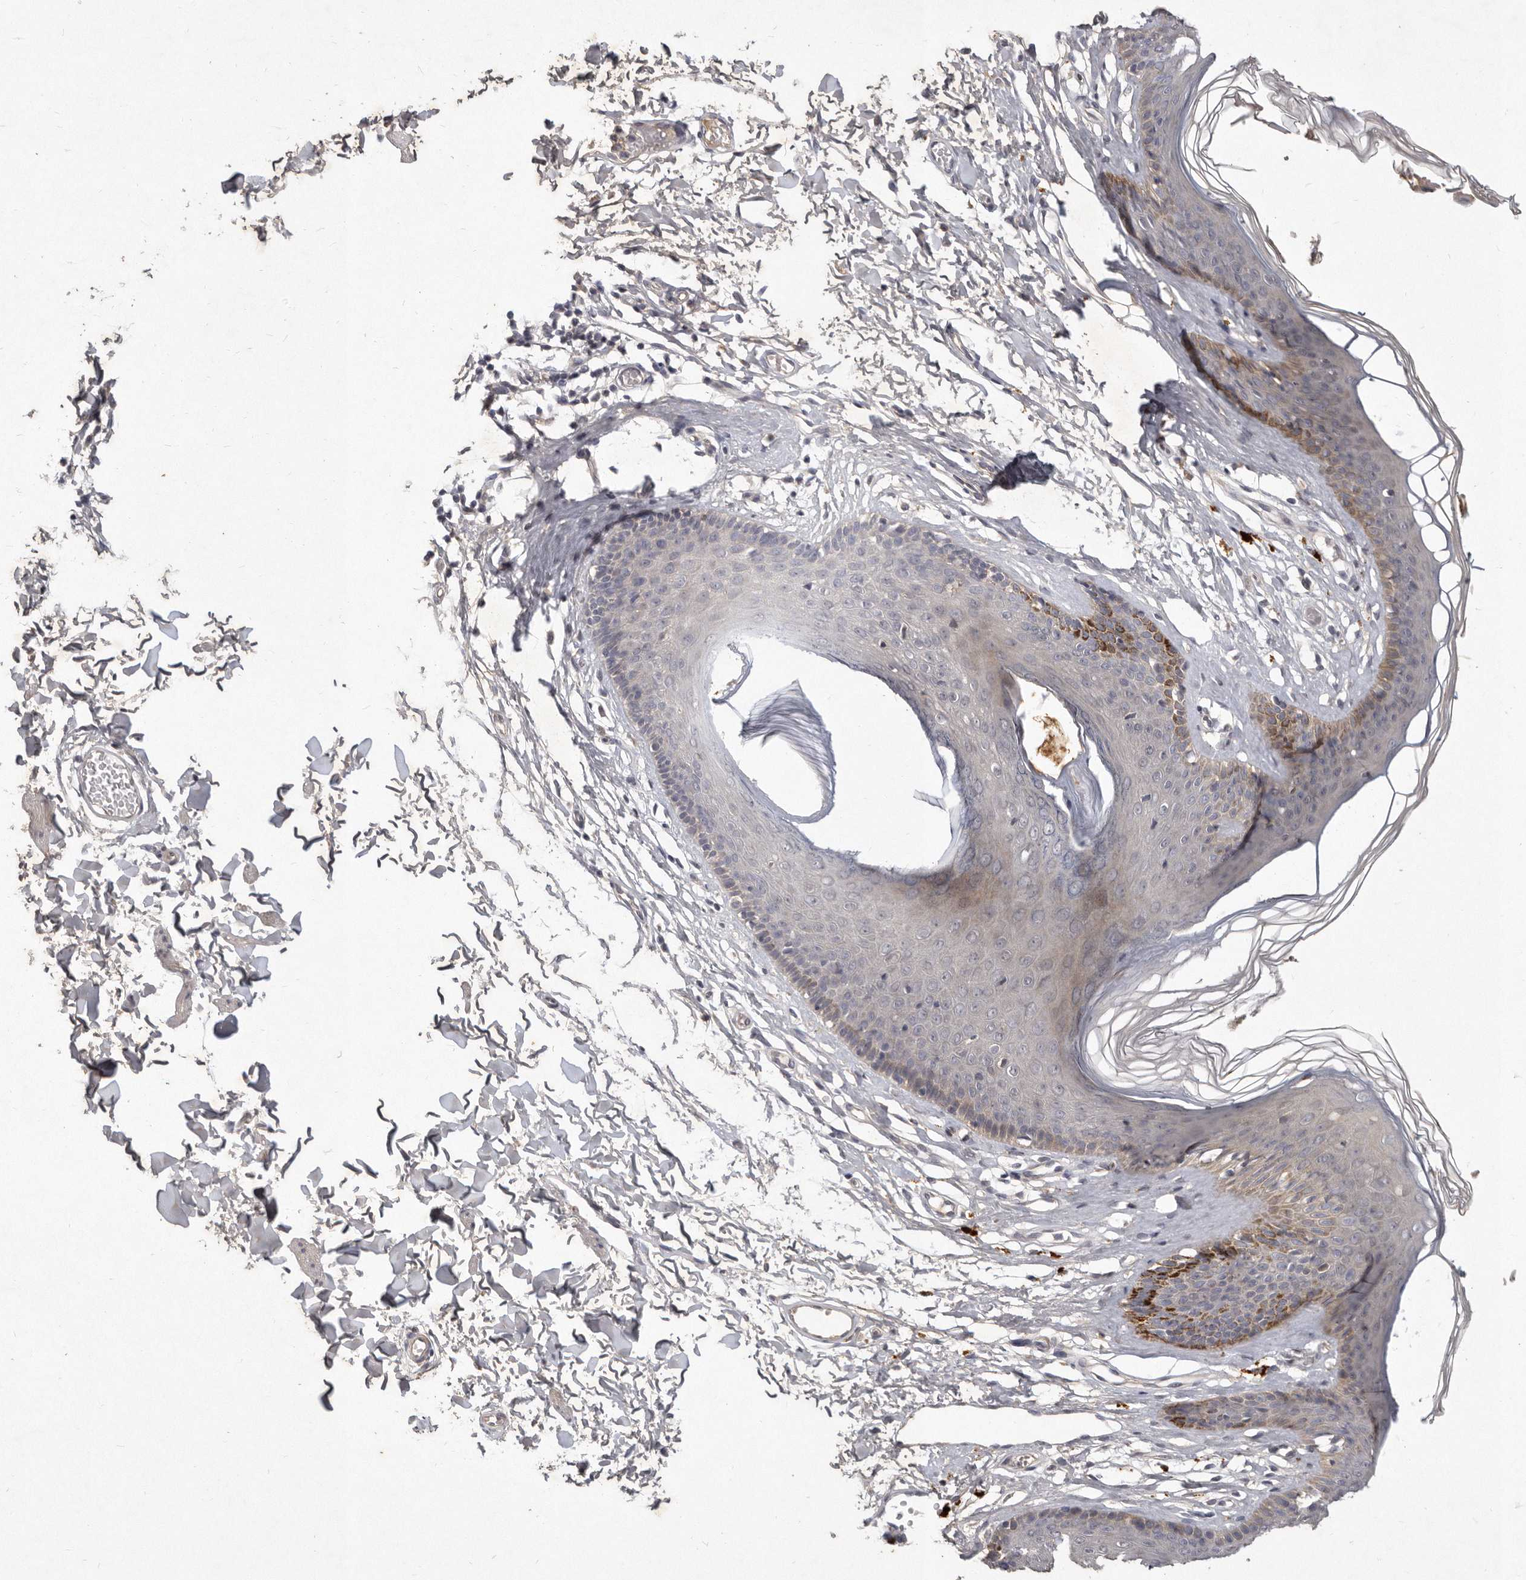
{"staining": {"intensity": "weak", "quantity": "<25%", "location": "cytoplasmic/membranous"}, "tissue": "skin", "cell_type": "Epidermal cells", "image_type": "normal", "snomed": [{"axis": "morphology", "description": "Normal tissue, NOS"}, {"axis": "morphology", "description": "Squamous cell carcinoma, NOS"}, {"axis": "topography", "description": "Vulva"}], "caption": "Immunohistochemistry image of unremarkable human skin stained for a protein (brown), which reveals no expression in epidermal cells. (Stains: DAB immunohistochemistry (IHC) with hematoxylin counter stain, Microscopy: brightfield microscopy at high magnification).", "gene": "SLC22A1", "patient": {"sex": "female", "age": 85}}